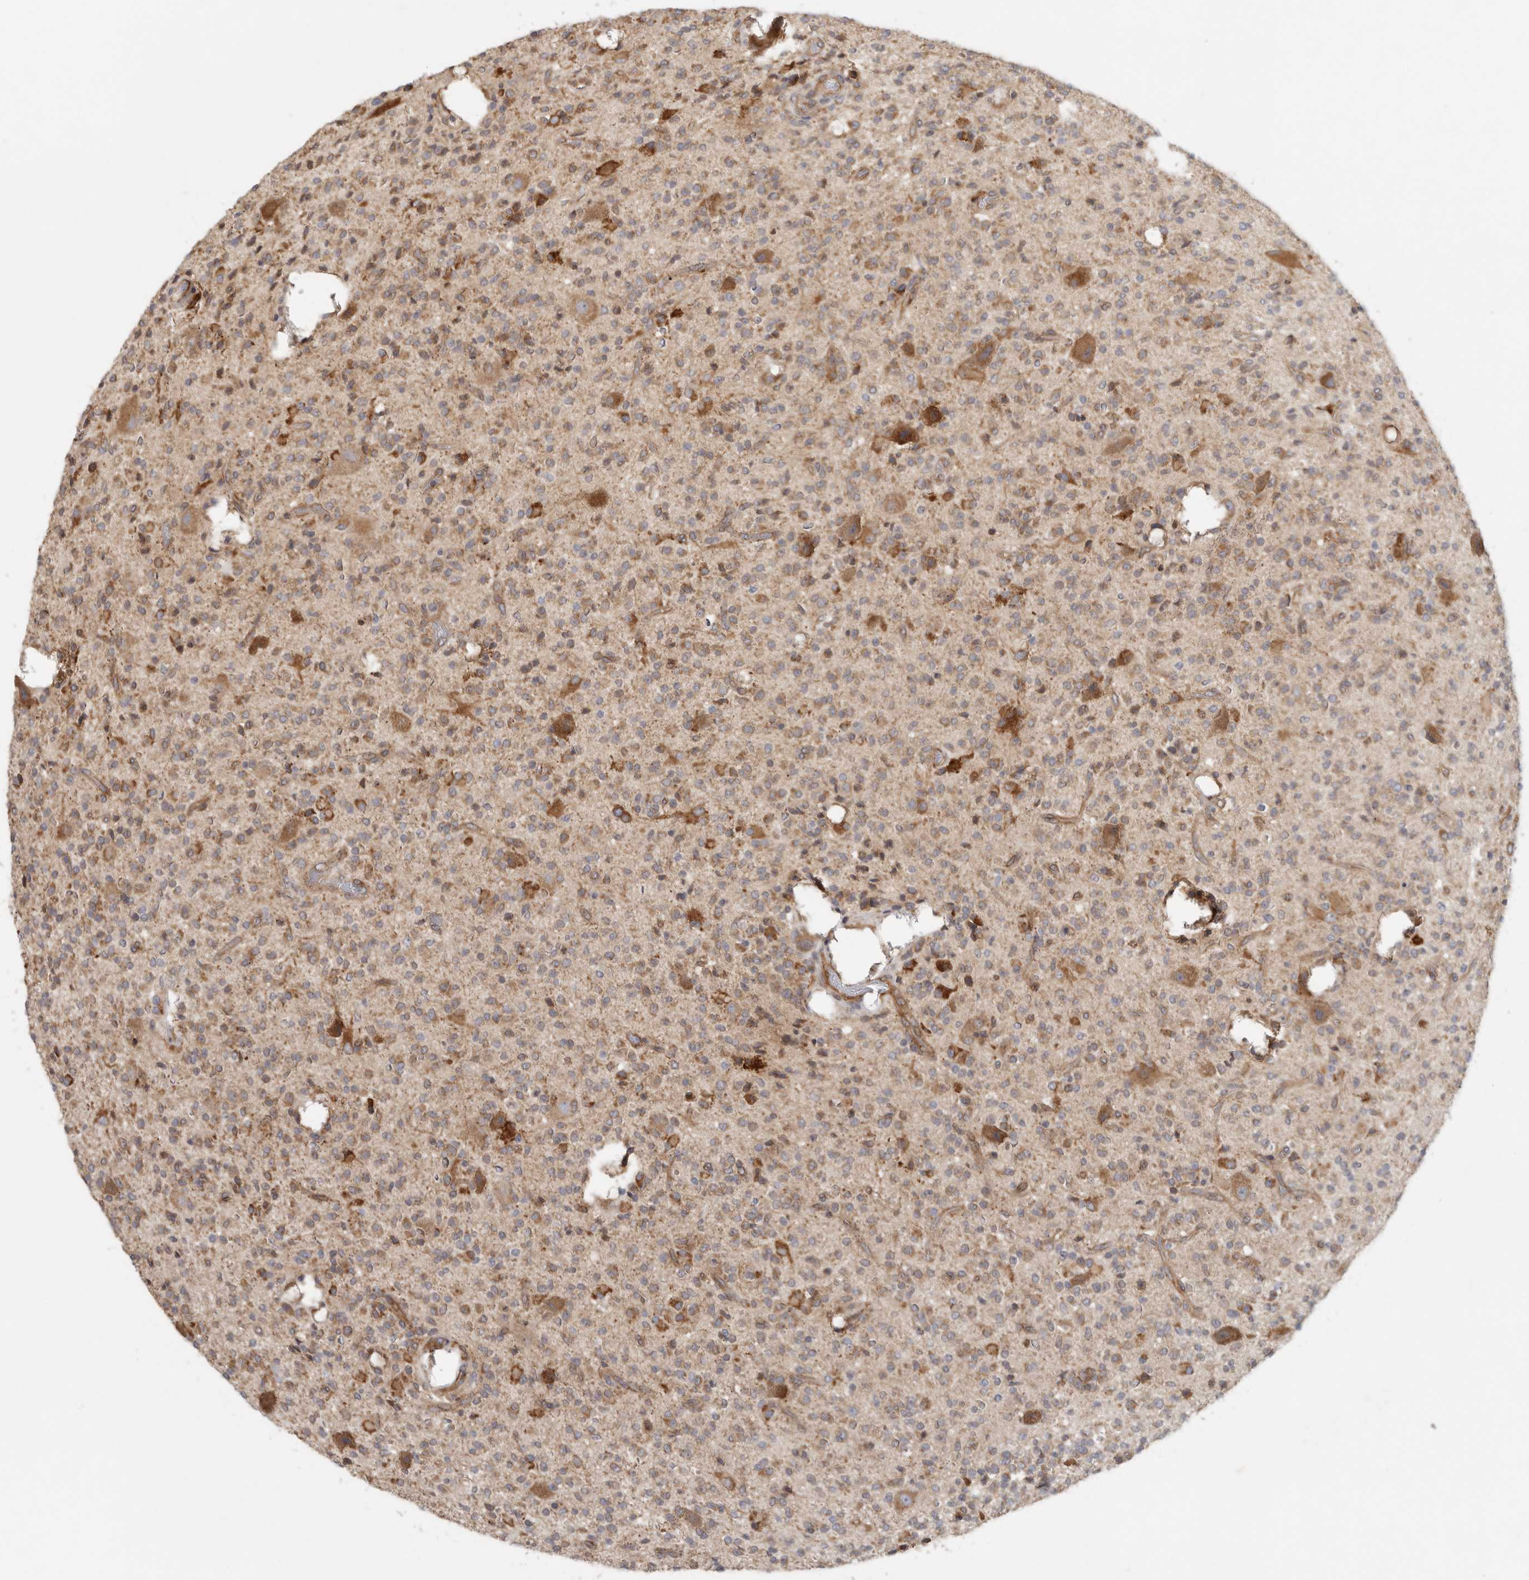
{"staining": {"intensity": "moderate", "quantity": ">75%", "location": "cytoplasmic/membranous"}, "tissue": "glioma", "cell_type": "Tumor cells", "image_type": "cancer", "snomed": [{"axis": "morphology", "description": "Glioma, malignant, High grade"}, {"axis": "topography", "description": "Brain"}], "caption": "IHC image of glioma stained for a protein (brown), which shows medium levels of moderate cytoplasmic/membranous staining in about >75% of tumor cells.", "gene": "BCAP29", "patient": {"sex": "male", "age": 34}}